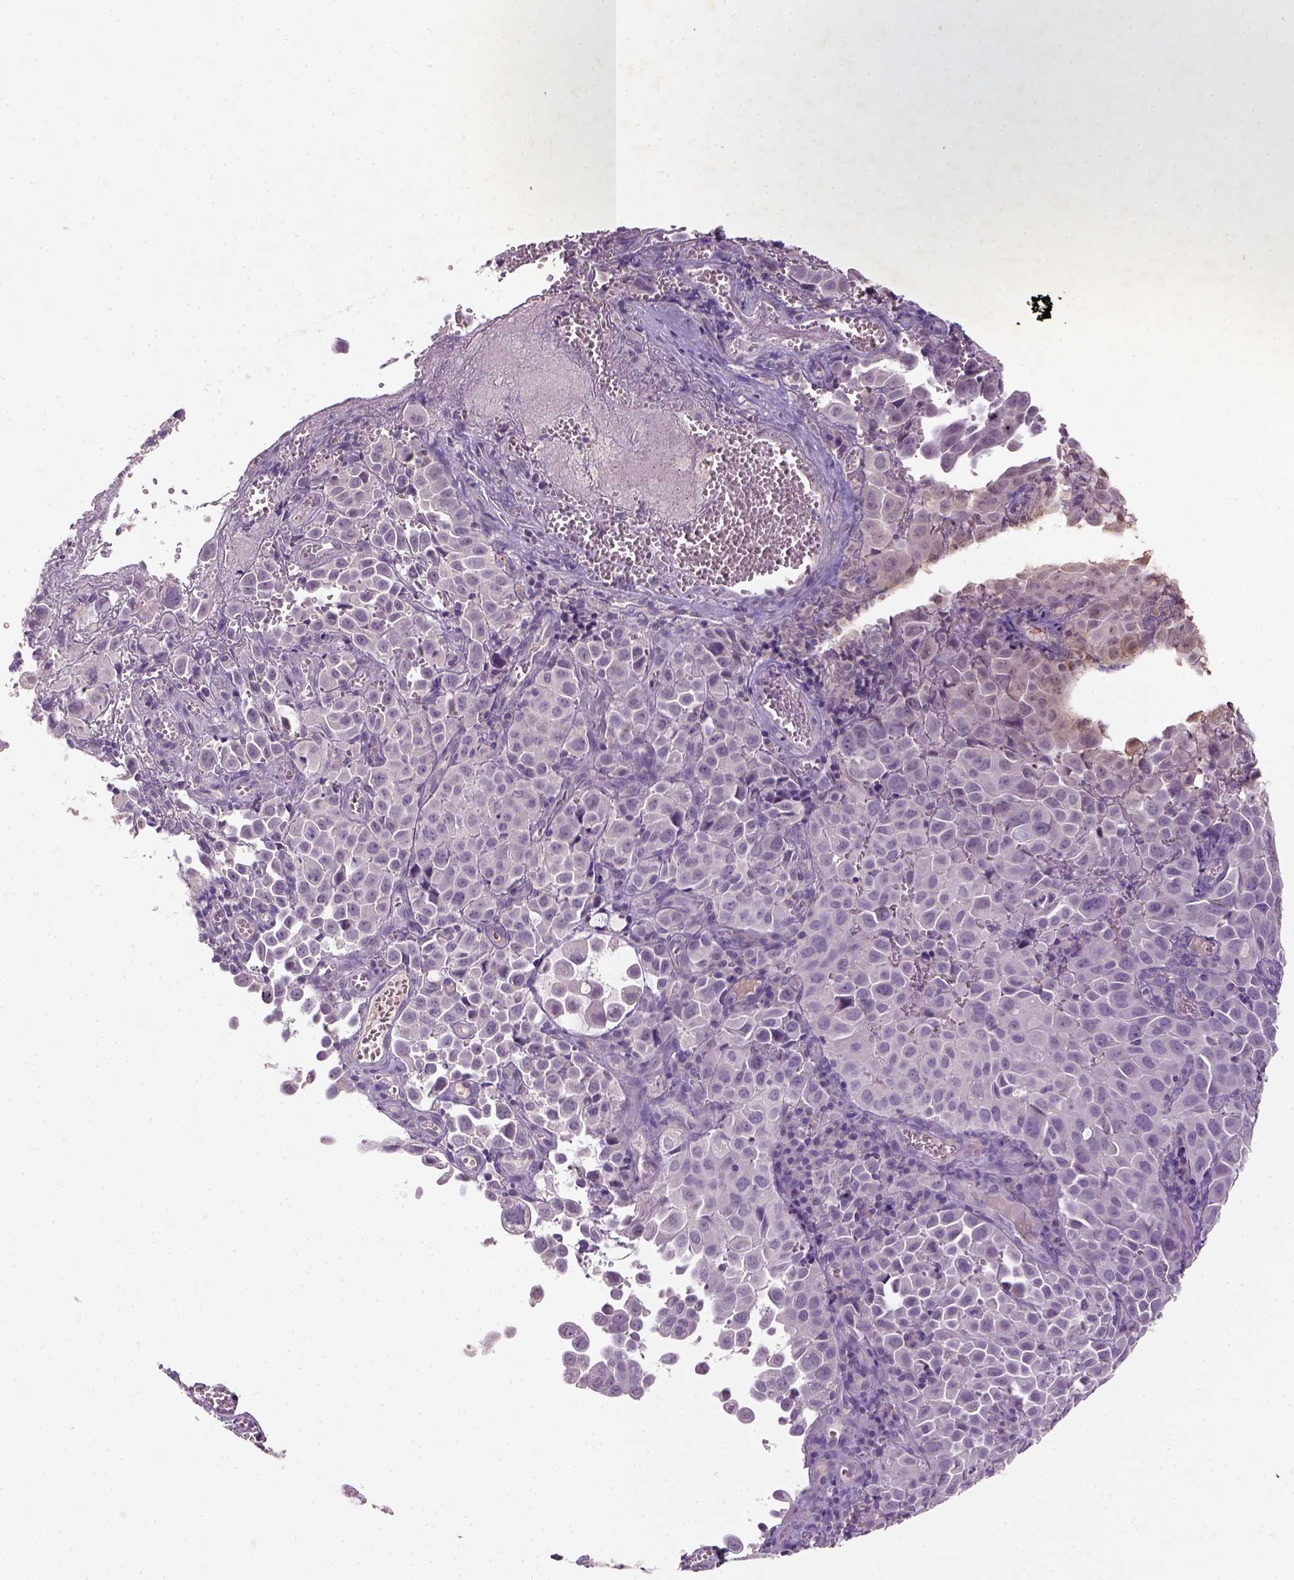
{"staining": {"intensity": "negative", "quantity": "none", "location": "none"}, "tissue": "cervical cancer", "cell_type": "Tumor cells", "image_type": "cancer", "snomed": [{"axis": "morphology", "description": "Squamous cell carcinoma, NOS"}, {"axis": "topography", "description": "Cervix"}], "caption": "Immunohistochemistry image of neoplastic tissue: squamous cell carcinoma (cervical) stained with DAB demonstrates no significant protein staining in tumor cells.", "gene": "NLGN2", "patient": {"sex": "female", "age": 55}}